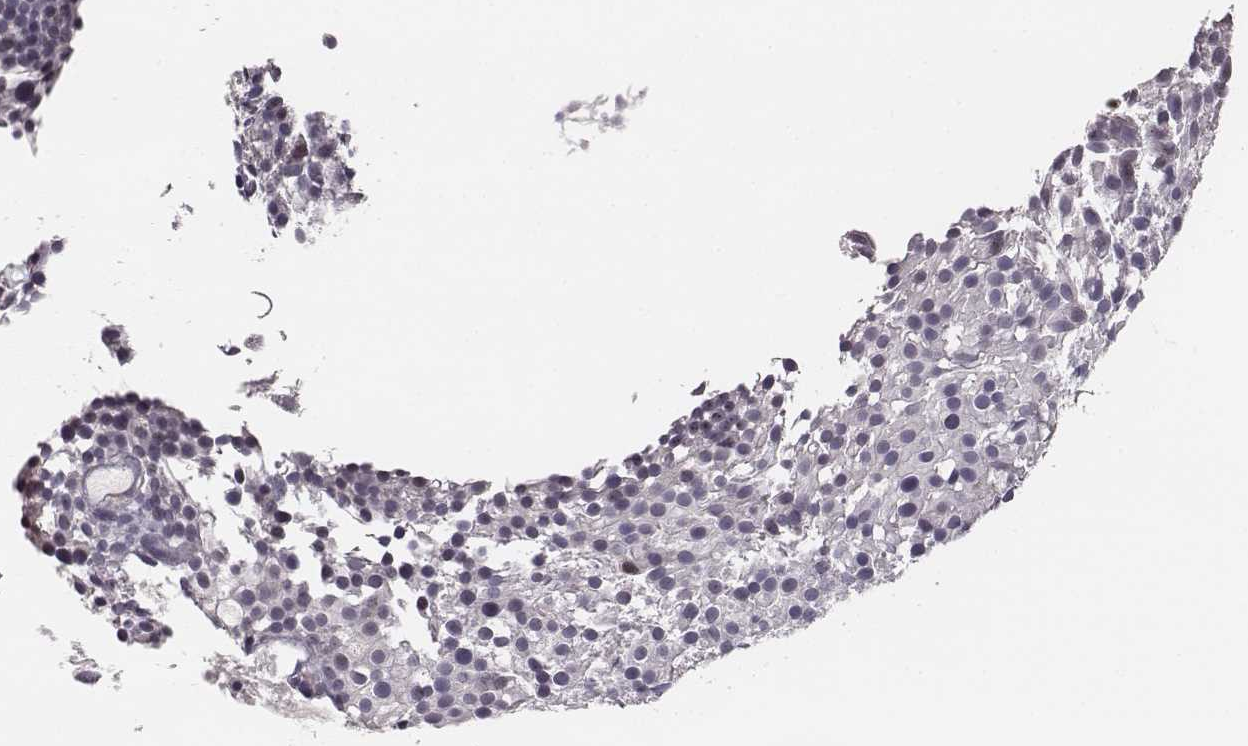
{"staining": {"intensity": "negative", "quantity": "none", "location": "none"}, "tissue": "urothelial cancer", "cell_type": "Tumor cells", "image_type": "cancer", "snomed": [{"axis": "morphology", "description": "Urothelial carcinoma, Low grade"}, {"axis": "topography", "description": "Urinary bladder"}], "caption": "Immunohistochemical staining of low-grade urothelial carcinoma exhibits no significant staining in tumor cells.", "gene": "NIFK", "patient": {"sex": "male", "age": 63}}